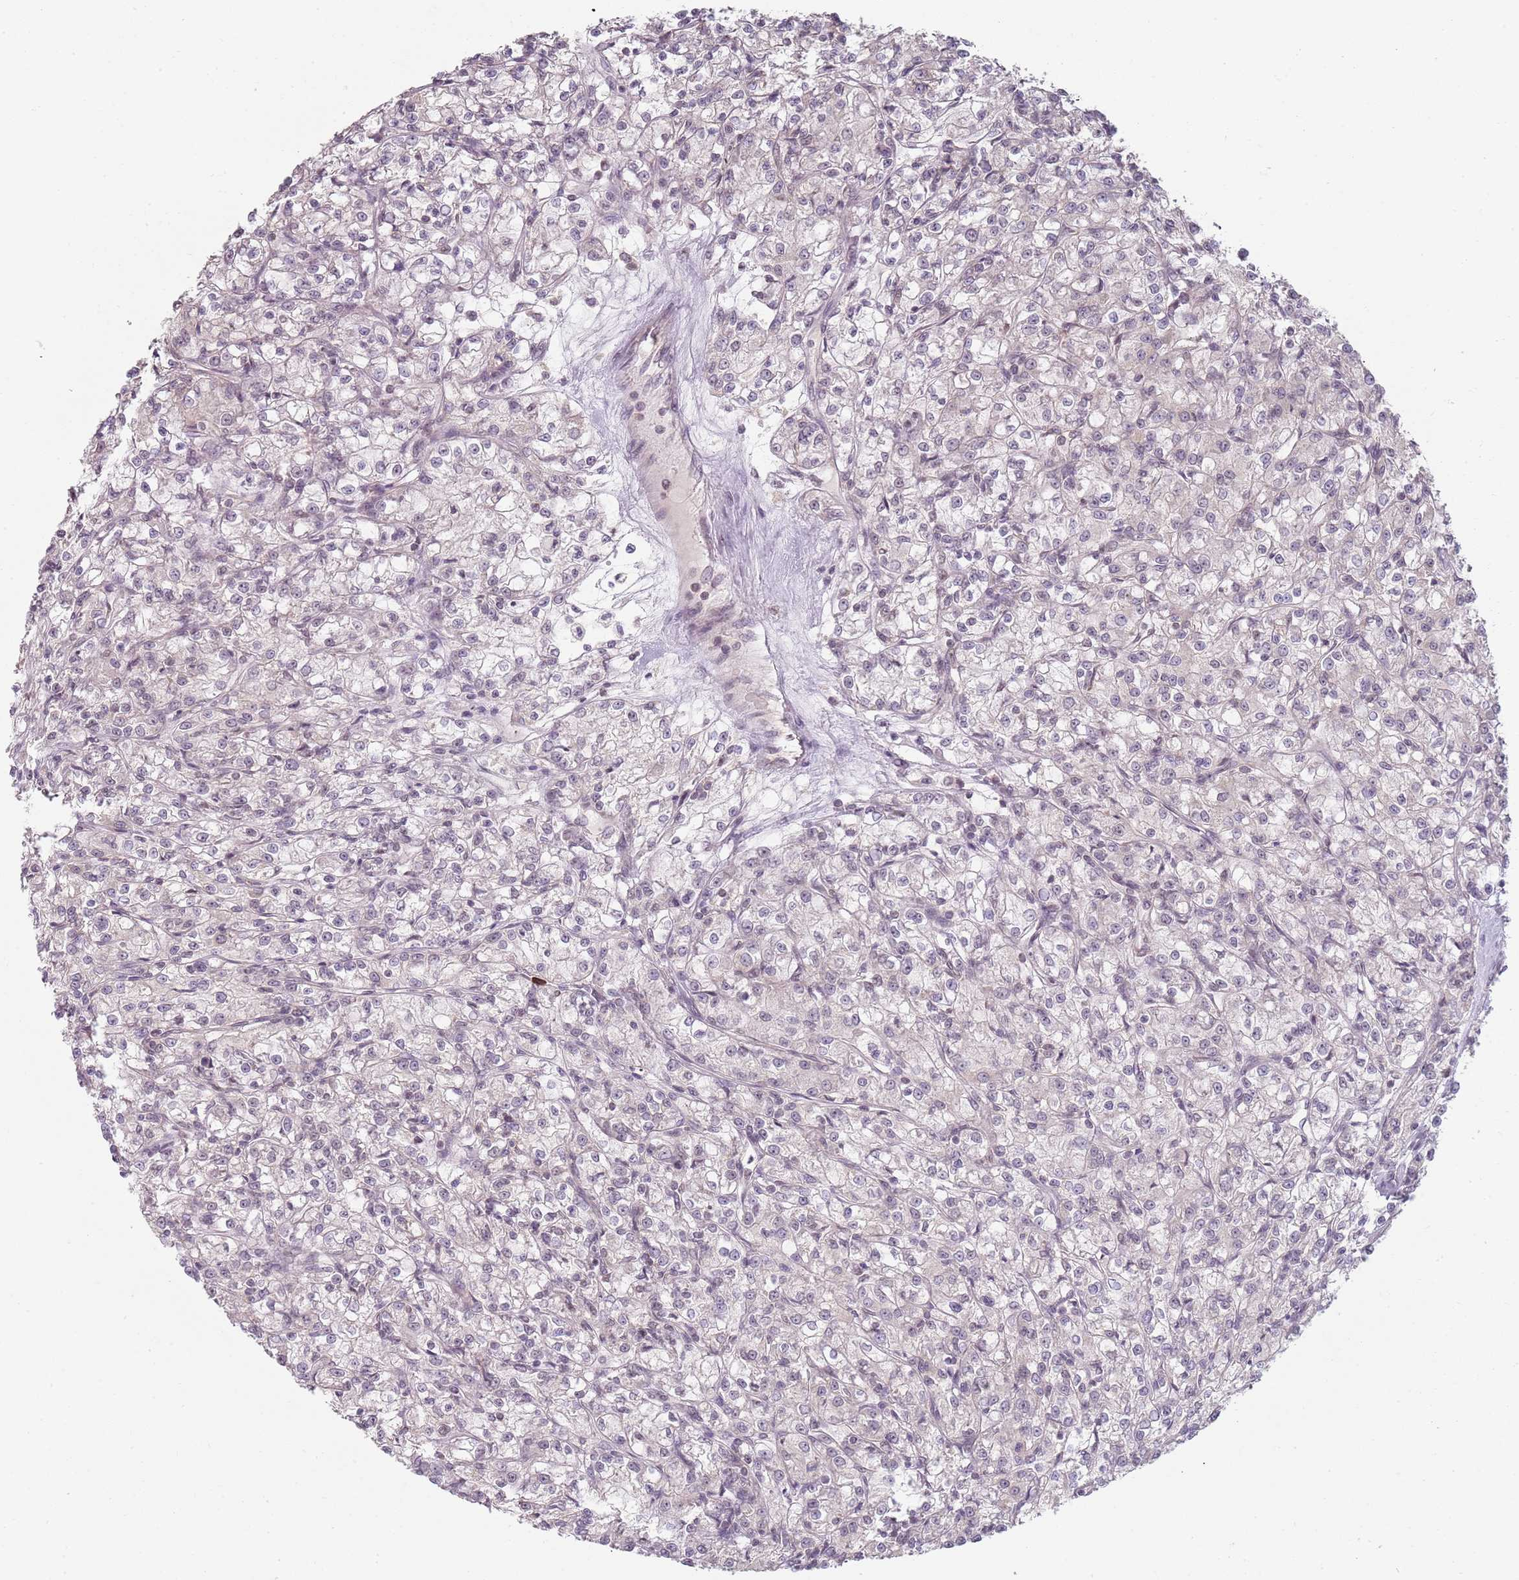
{"staining": {"intensity": "negative", "quantity": "none", "location": "none"}, "tissue": "renal cancer", "cell_type": "Tumor cells", "image_type": "cancer", "snomed": [{"axis": "morphology", "description": "Adenocarcinoma, NOS"}, {"axis": "topography", "description": "Kidney"}], "caption": "An IHC image of renal cancer is shown. There is no staining in tumor cells of renal cancer. (DAB immunohistochemistry (IHC) visualized using brightfield microscopy, high magnification).", "gene": "SMARCAL1", "patient": {"sex": "female", "age": 59}}